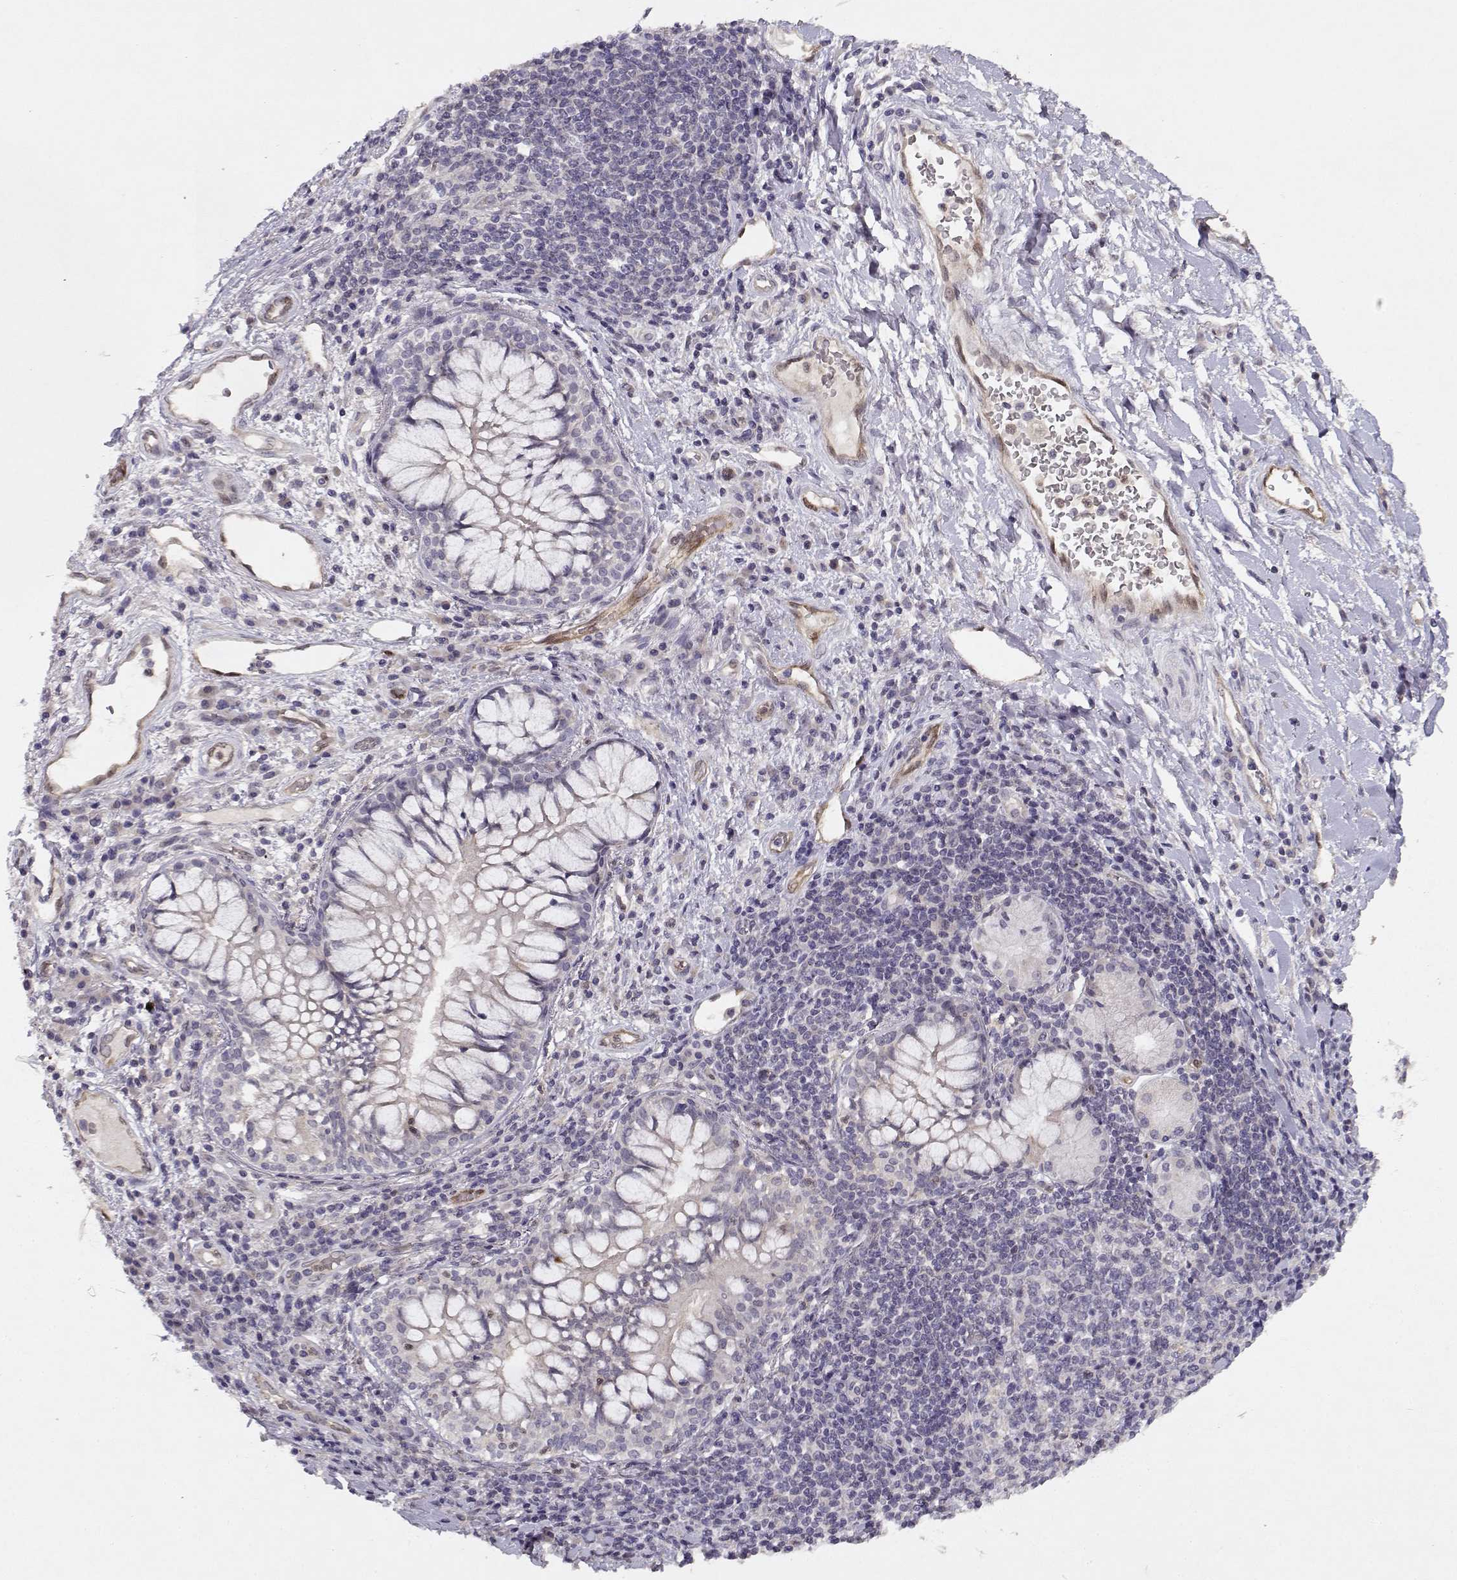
{"staining": {"intensity": "negative", "quantity": "none", "location": "none"}, "tissue": "lung cancer", "cell_type": "Tumor cells", "image_type": "cancer", "snomed": [{"axis": "morphology", "description": "Normal tissue, NOS"}, {"axis": "morphology", "description": "Squamous cell carcinoma, NOS"}, {"axis": "topography", "description": "Bronchus"}, {"axis": "topography", "description": "Lung"}], "caption": "Tumor cells are negative for protein expression in human lung cancer. The staining was performed using DAB (3,3'-diaminobenzidine) to visualize the protein expression in brown, while the nuclei were stained in blue with hematoxylin (Magnification: 20x).", "gene": "BMX", "patient": {"sex": "male", "age": 64}}